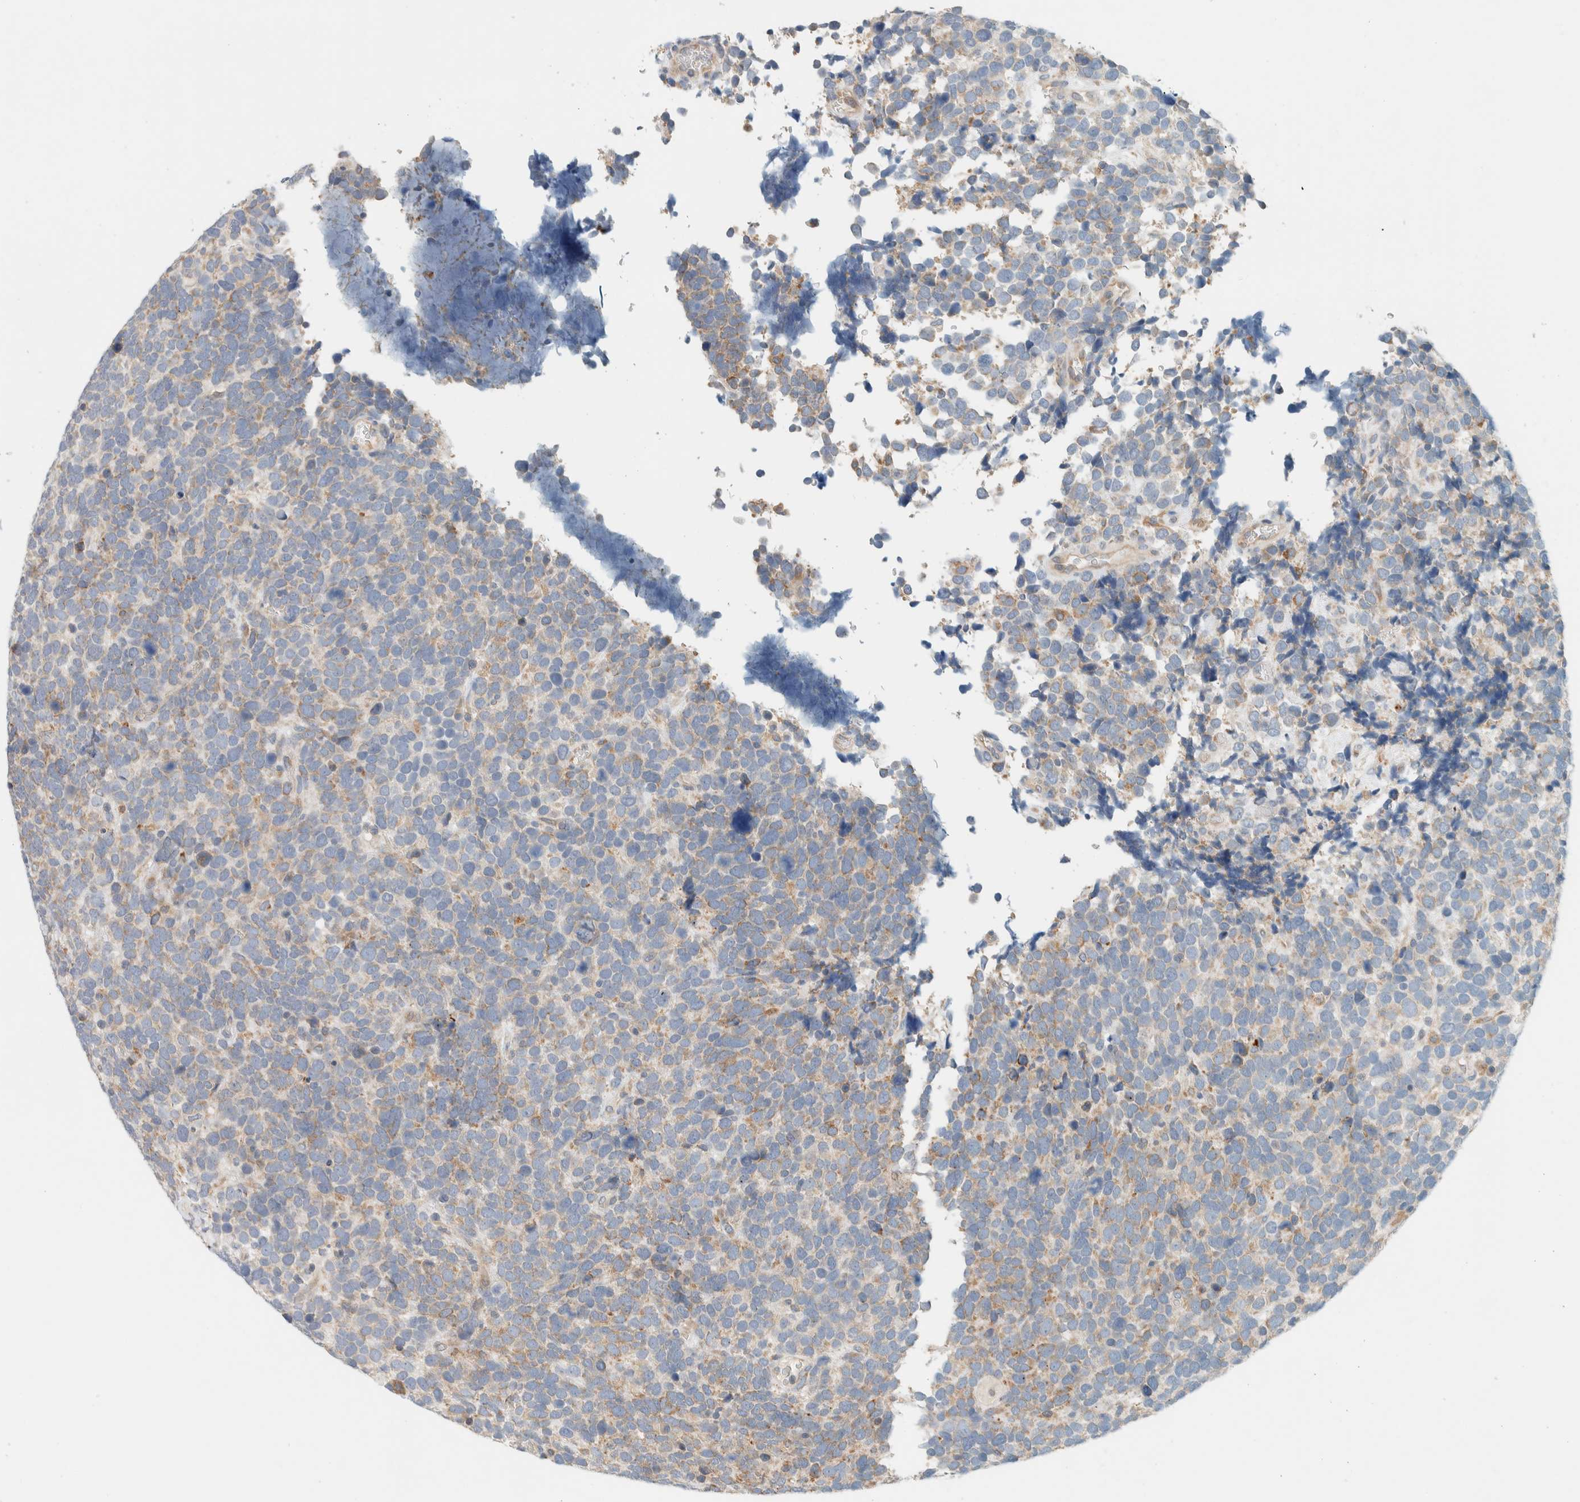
{"staining": {"intensity": "weak", "quantity": ">75%", "location": "cytoplasmic/membranous"}, "tissue": "urothelial cancer", "cell_type": "Tumor cells", "image_type": "cancer", "snomed": [{"axis": "morphology", "description": "Urothelial carcinoma, High grade"}, {"axis": "topography", "description": "Urinary bladder"}], "caption": "Immunohistochemical staining of human urothelial cancer shows weak cytoplasmic/membranous protein positivity in approximately >75% of tumor cells. (Stains: DAB (3,3'-diaminobenzidine) in brown, nuclei in blue, Microscopy: brightfield microscopy at high magnification).", "gene": "SUMF2", "patient": {"sex": "female", "age": 82}}